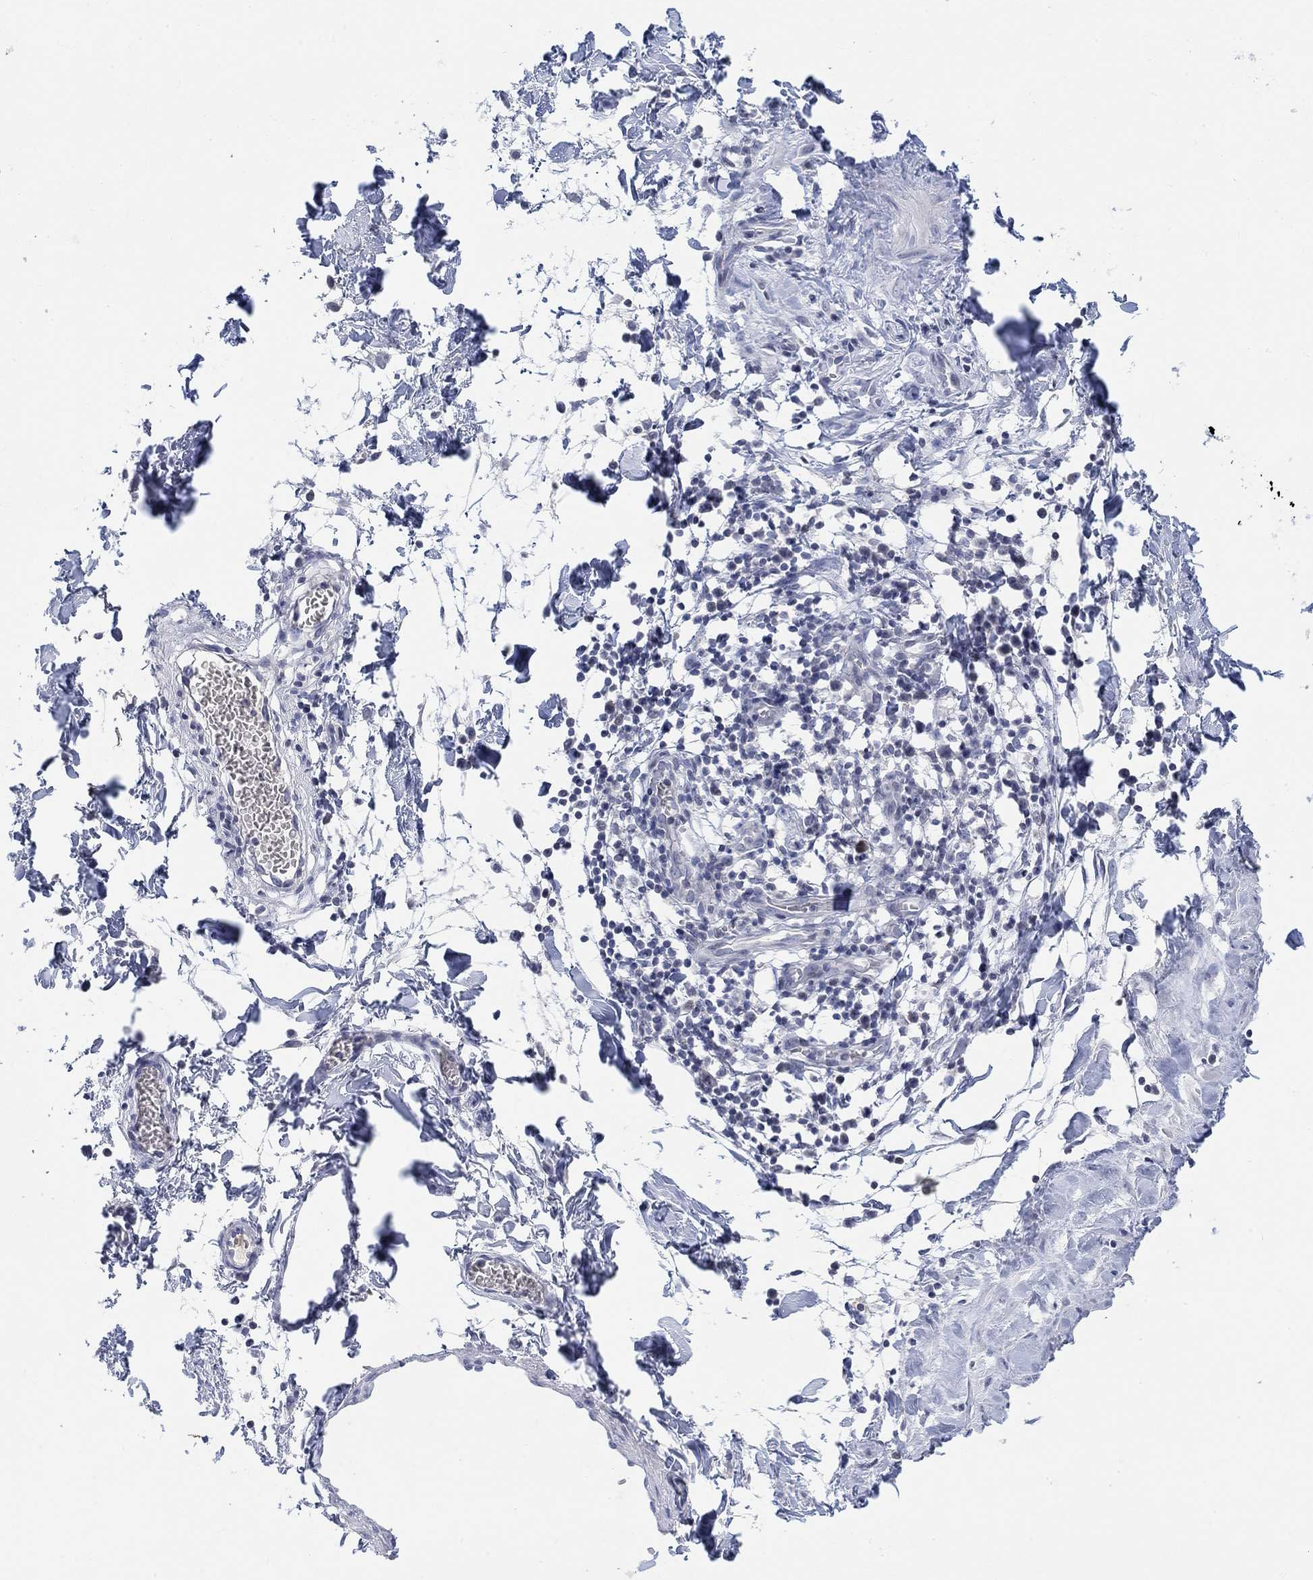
{"staining": {"intensity": "negative", "quantity": "none", "location": "none"}, "tissue": "adipose tissue", "cell_type": "Adipocytes", "image_type": "normal", "snomed": [{"axis": "morphology", "description": "Normal tissue, NOS"}, {"axis": "topography", "description": "Vascular tissue"}, {"axis": "topography", "description": "Peripheral nerve tissue"}], "caption": "Immunohistochemistry (IHC) image of unremarkable adipose tissue: adipose tissue stained with DAB (3,3'-diaminobenzidine) reveals no significant protein positivity in adipocytes. The staining was performed using DAB to visualize the protein expression in brown, while the nuclei were stained in blue with hematoxylin (Magnification: 20x).", "gene": "ATP6V1E2", "patient": {"sex": "male", "age": 23}}